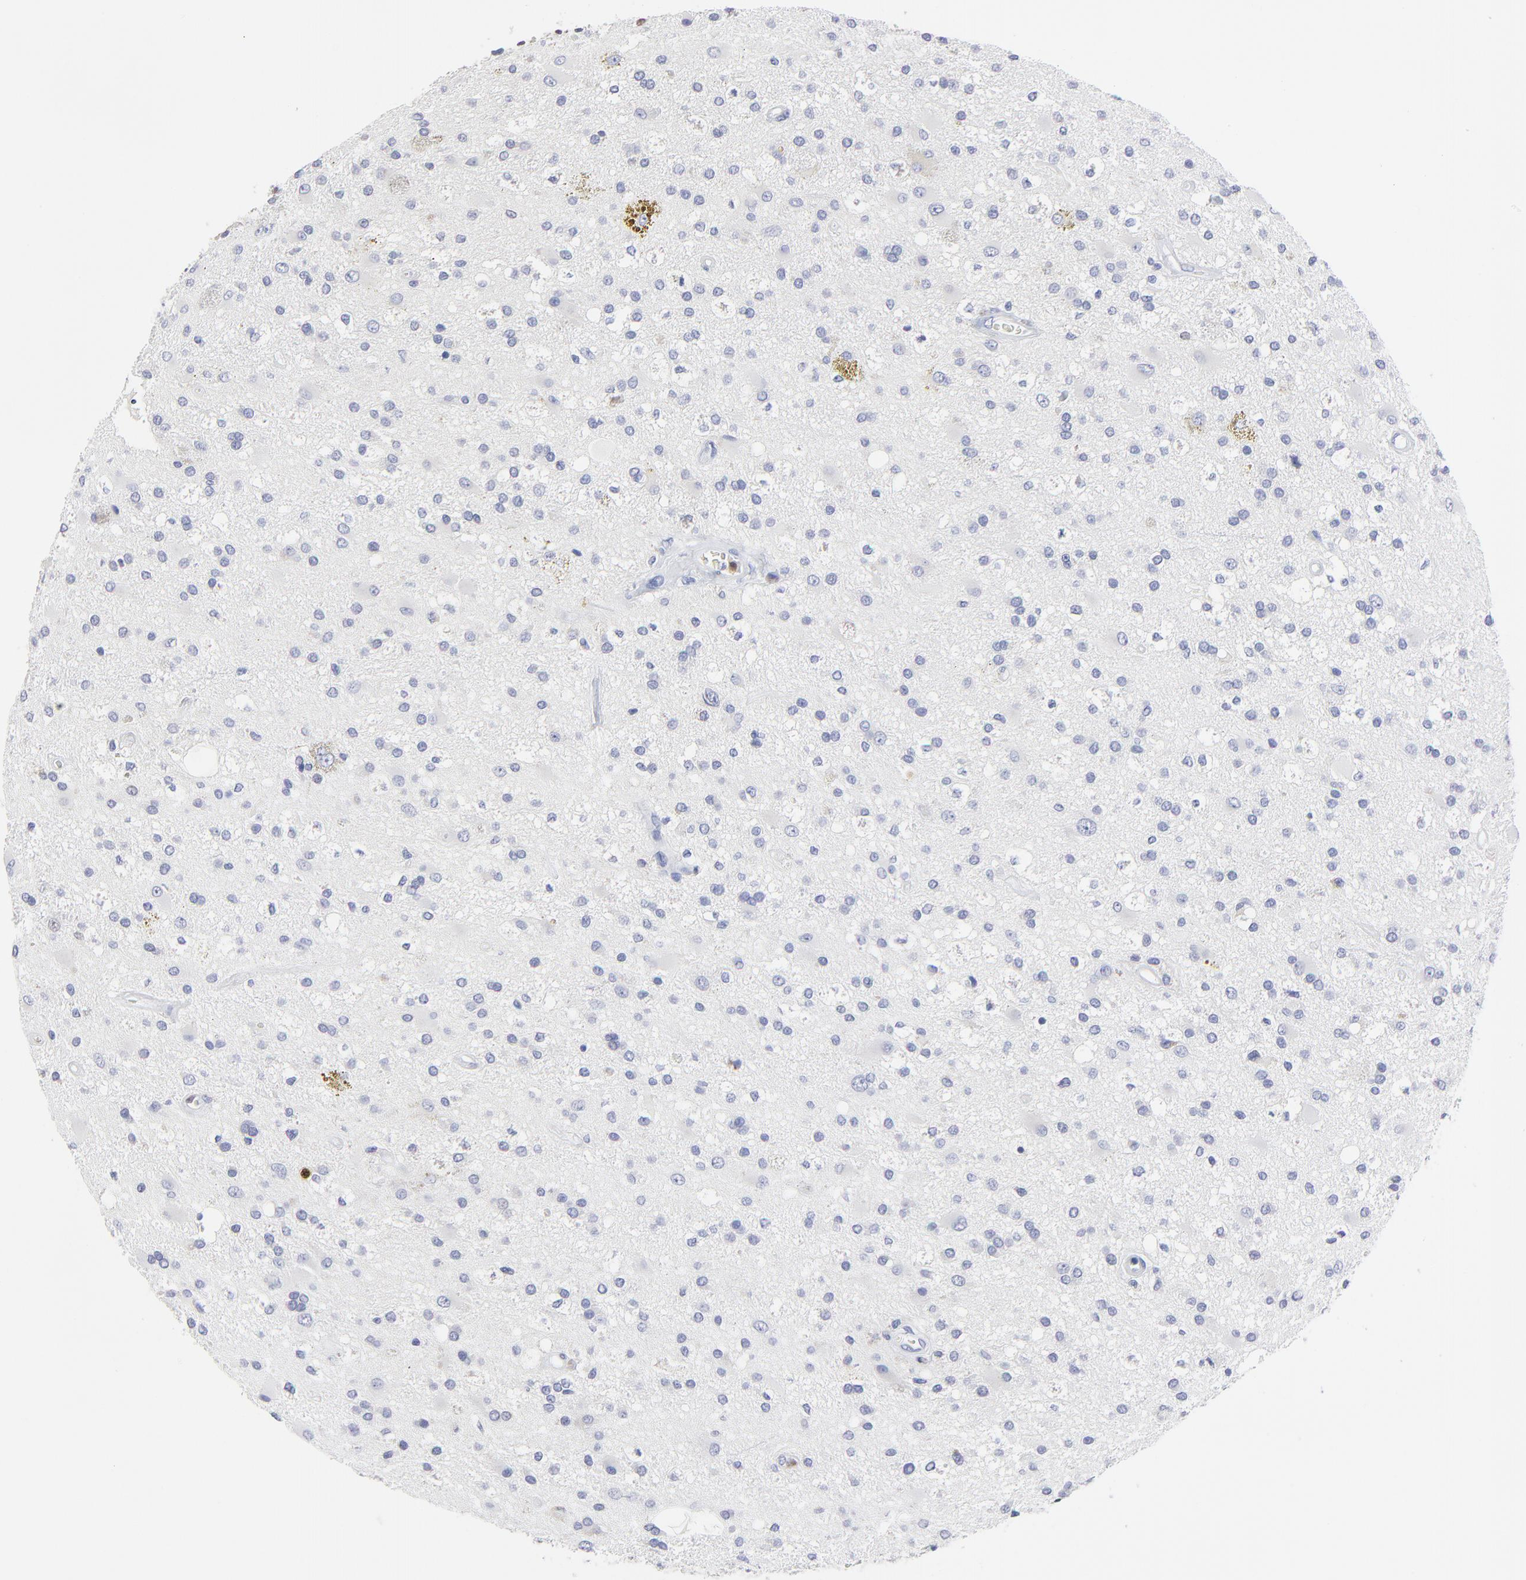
{"staining": {"intensity": "moderate", "quantity": "<25%", "location": "cytoplasmic/membranous,nuclear"}, "tissue": "glioma", "cell_type": "Tumor cells", "image_type": "cancer", "snomed": [{"axis": "morphology", "description": "Glioma, malignant, Low grade"}, {"axis": "topography", "description": "Brain"}], "caption": "Approximately <25% of tumor cells in human low-grade glioma (malignant) exhibit moderate cytoplasmic/membranous and nuclear protein expression as visualized by brown immunohistochemical staining.", "gene": "NCAPH", "patient": {"sex": "male", "age": 58}}